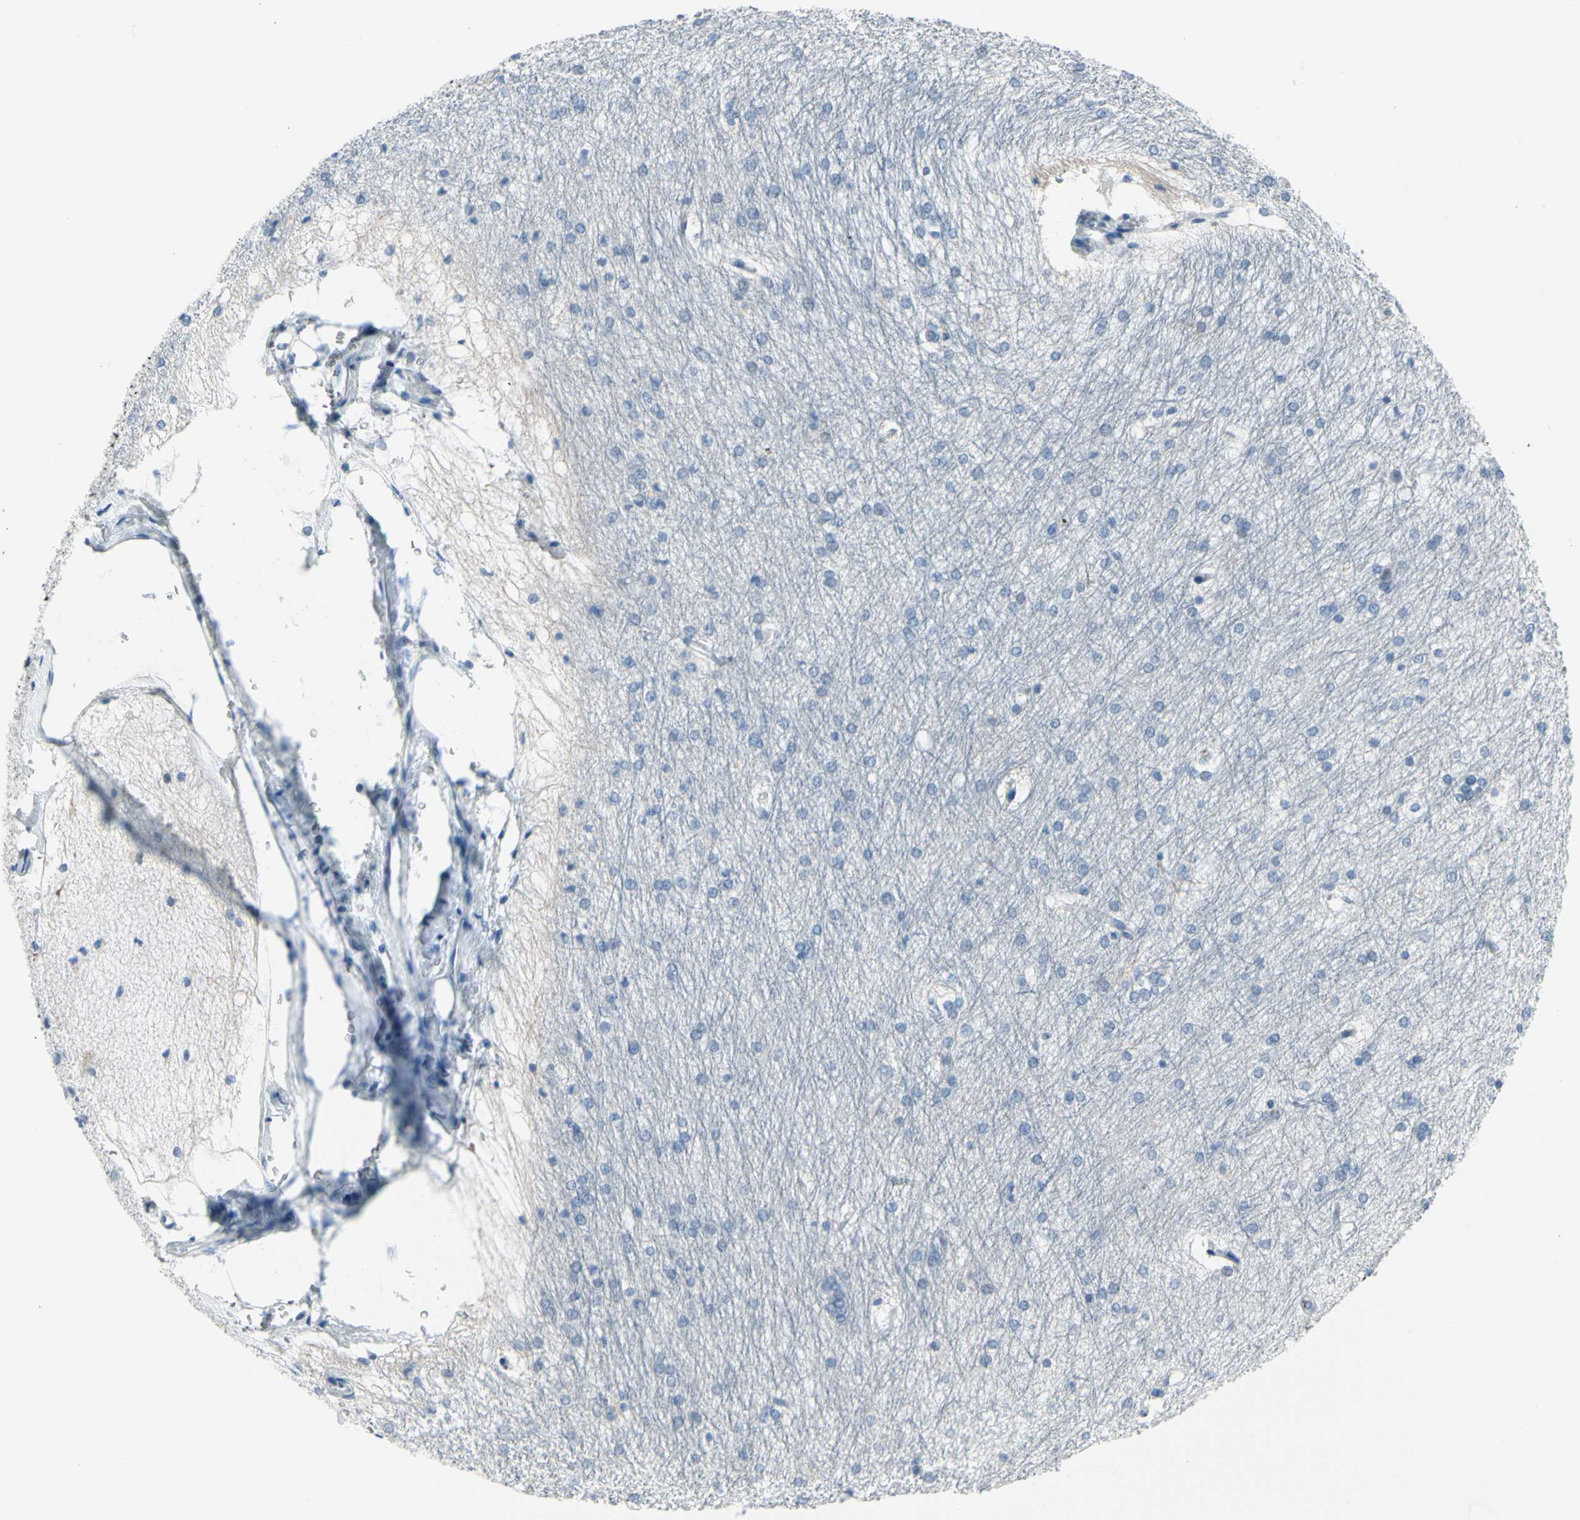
{"staining": {"intensity": "negative", "quantity": "none", "location": "none"}, "tissue": "hippocampus", "cell_type": "Glial cells", "image_type": "normal", "snomed": [{"axis": "morphology", "description": "Normal tissue, NOS"}, {"axis": "topography", "description": "Hippocampus"}], "caption": "IHC image of unremarkable hippocampus stained for a protein (brown), which displays no staining in glial cells.", "gene": "MUC5B", "patient": {"sex": "female", "age": 19}}